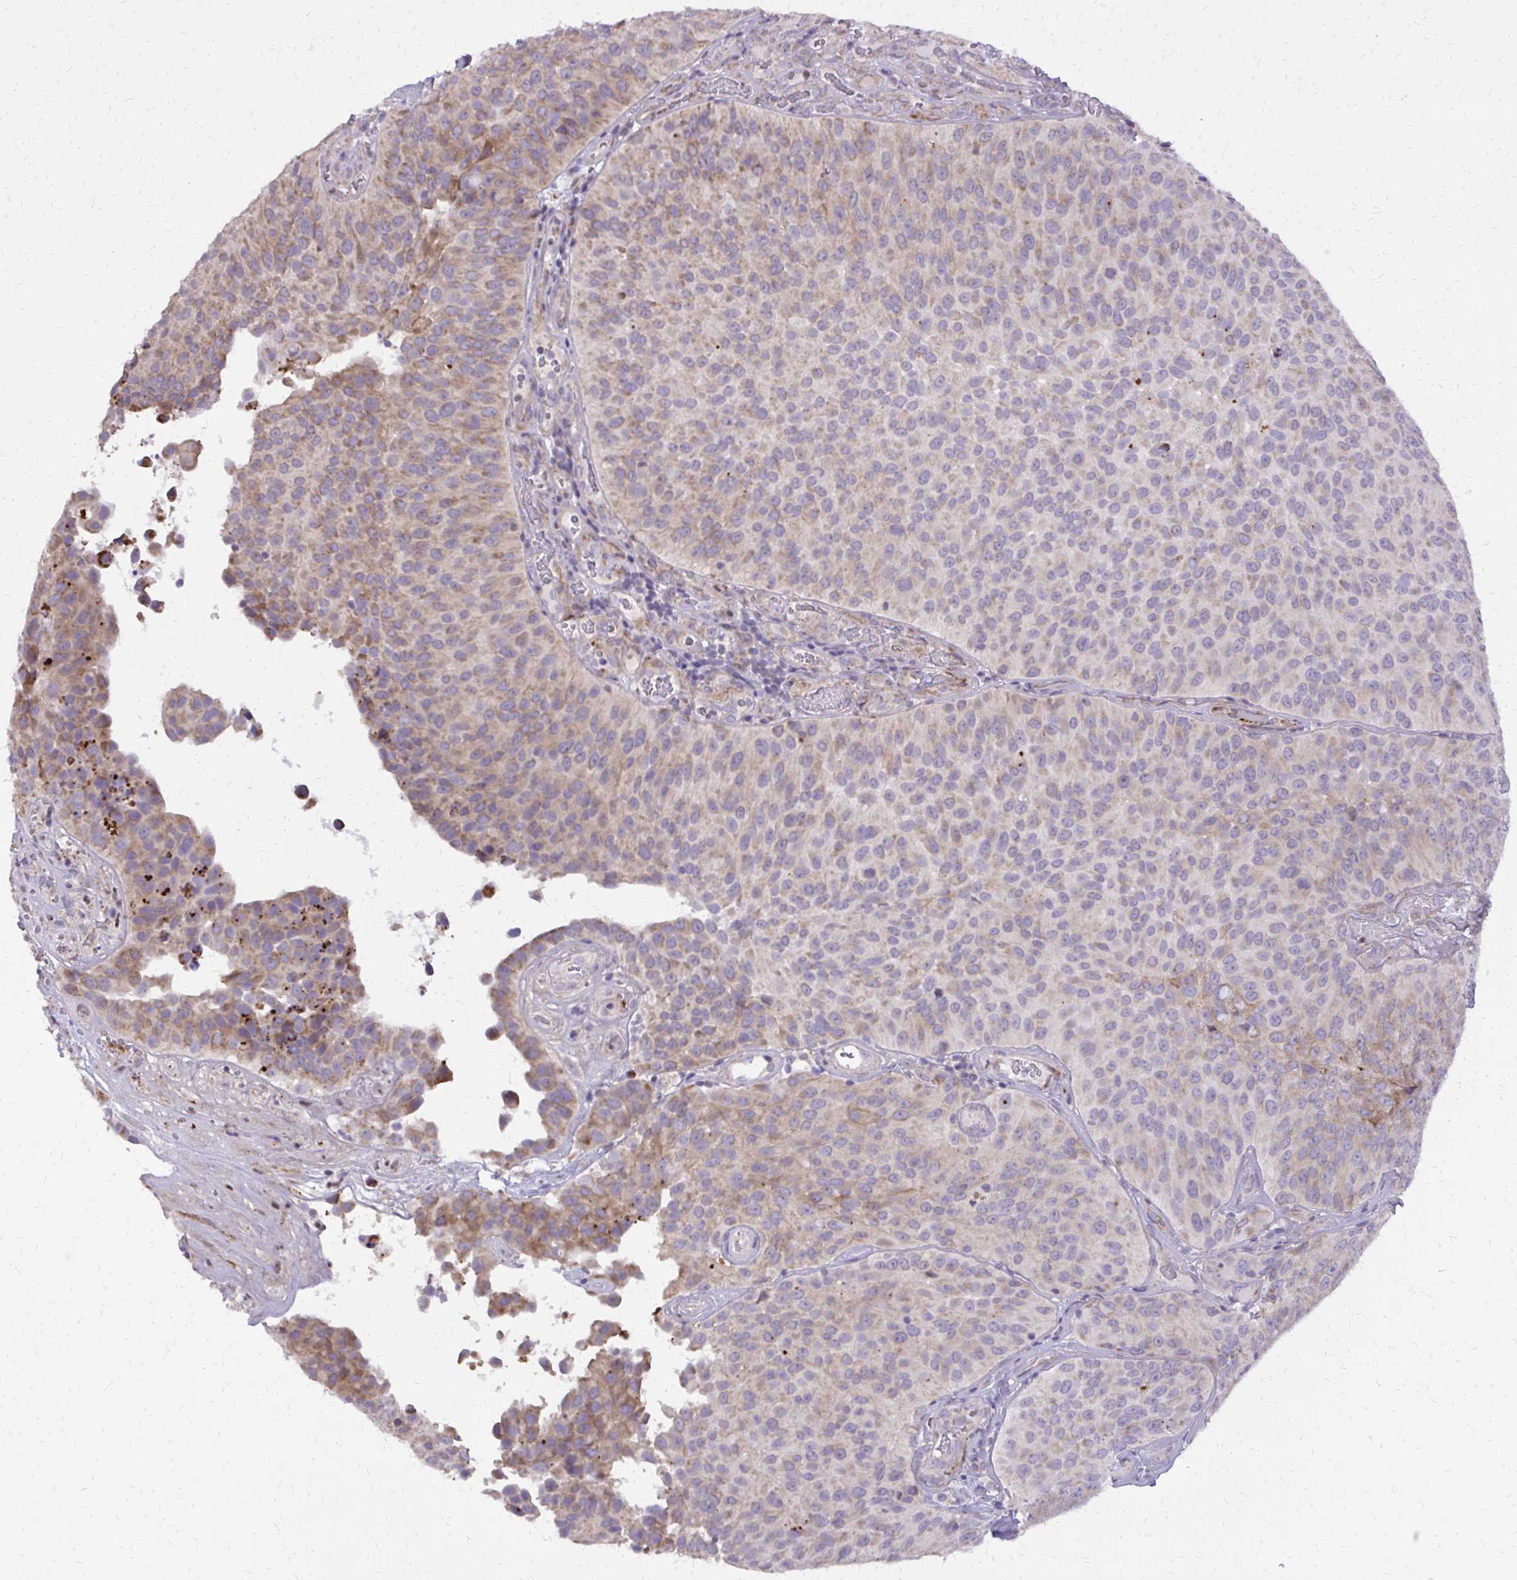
{"staining": {"intensity": "moderate", "quantity": "25%-75%", "location": "cytoplasmic/membranous"}, "tissue": "urothelial cancer", "cell_type": "Tumor cells", "image_type": "cancer", "snomed": [{"axis": "morphology", "description": "Urothelial carcinoma, Low grade"}, {"axis": "topography", "description": "Urinary bladder"}], "caption": "DAB (3,3'-diaminobenzidine) immunohistochemical staining of urothelial cancer reveals moderate cytoplasmic/membranous protein positivity in about 25%-75% of tumor cells. (DAB (3,3'-diaminobenzidine) IHC, brown staining for protein, blue staining for nuclei).", "gene": "ABCC3", "patient": {"sex": "male", "age": 76}}